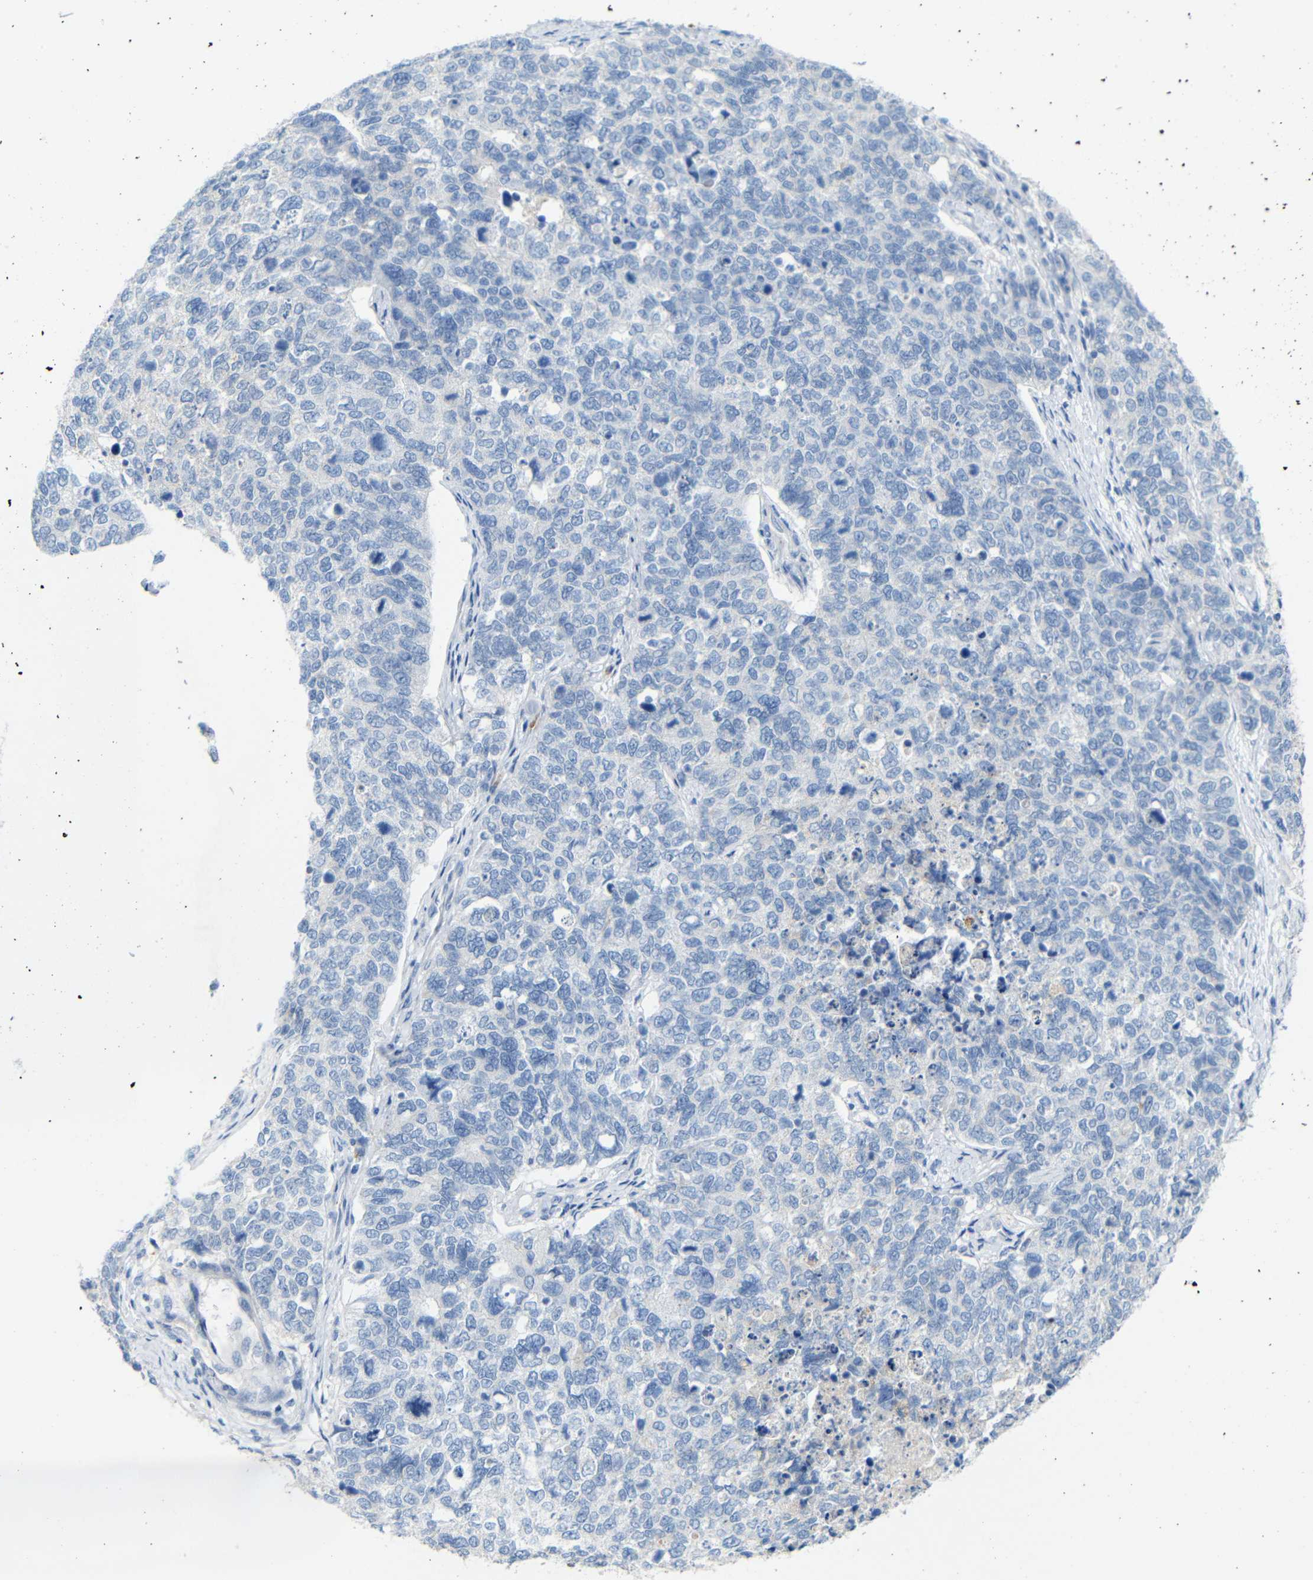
{"staining": {"intensity": "negative", "quantity": "none", "location": "none"}, "tissue": "cervical cancer", "cell_type": "Tumor cells", "image_type": "cancer", "snomed": [{"axis": "morphology", "description": "Squamous cell carcinoma, NOS"}, {"axis": "topography", "description": "Cervix"}], "caption": "An immunohistochemistry micrograph of squamous cell carcinoma (cervical) is shown. There is no staining in tumor cells of squamous cell carcinoma (cervical).", "gene": "FCRL1", "patient": {"sex": "female", "age": 63}}